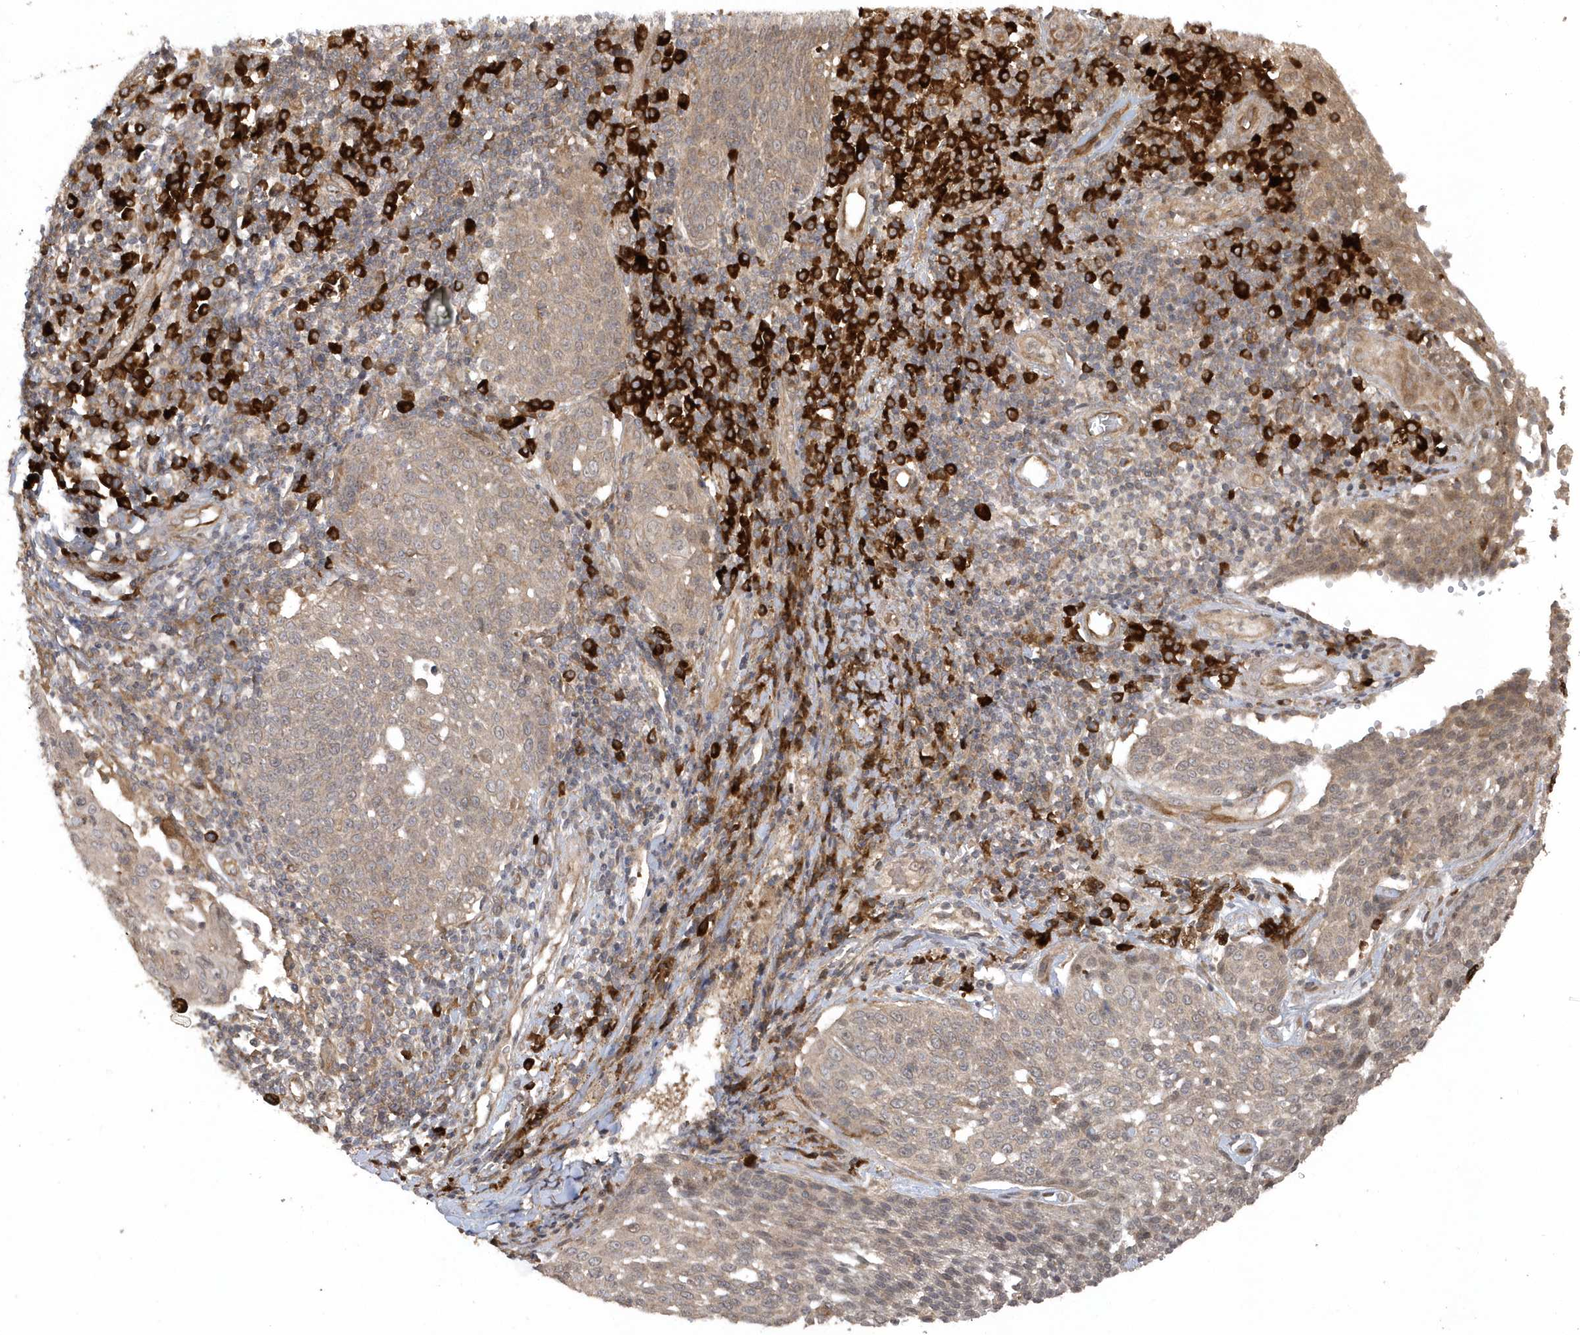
{"staining": {"intensity": "weak", "quantity": "<25%", "location": "cytoplasmic/membranous"}, "tissue": "cervical cancer", "cell_type": "Tumor cells", "image_type": "cancer", "snomed": [{"axis": "morphology", "description": "Squamous cell carcinoma, NOS"}, {"axis": "topography", "description": "Cervix"}], "caption": "IHC of human cervical cancer displays no expression in tumor cells.", "gene": "HERPUD1", "patient": {"sex": "female", "age": 34}}